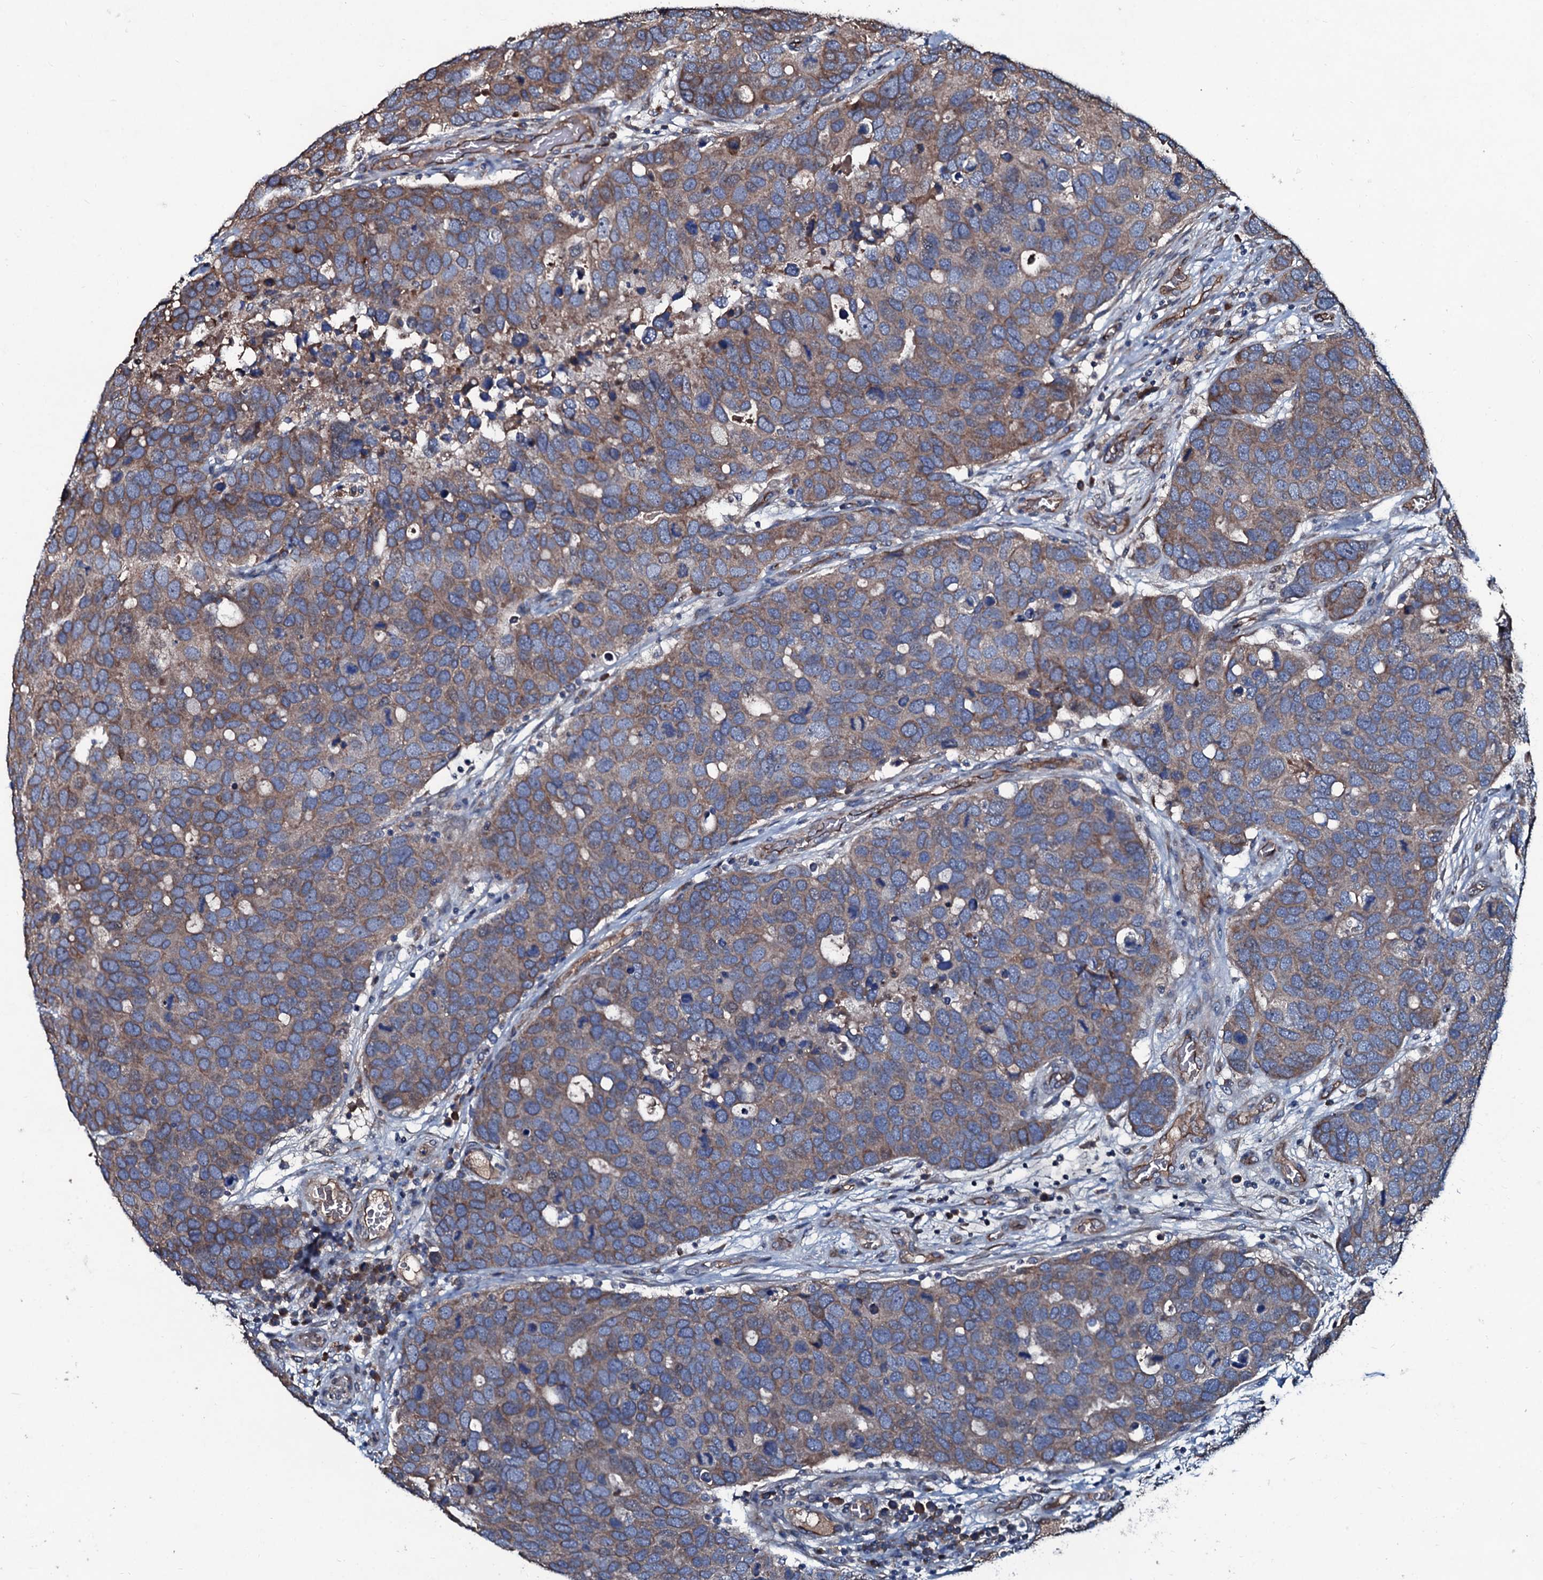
{"staining": {"intensity": "moderate", "quantity": ">75%", "location": "cytoplasmic/membranous"}, "tissue": "breast cancer", "cell_type": "Tumor cells", "image_type": "cancer", "snomed": [{"axis": "morphology", "description": "Duct carcinoma"}, {"axis": "topography", "description": "Breast"}], "caption": "Immunohistochemical staining of breast cancer (invasive ductal carcinoma) reveals medium levels of moderate cytoplasmic/membranous positivity in approximately >75% of tumor cells.", "gene": "DMAC2", "patient": {"sex": "female", "age": 83}}